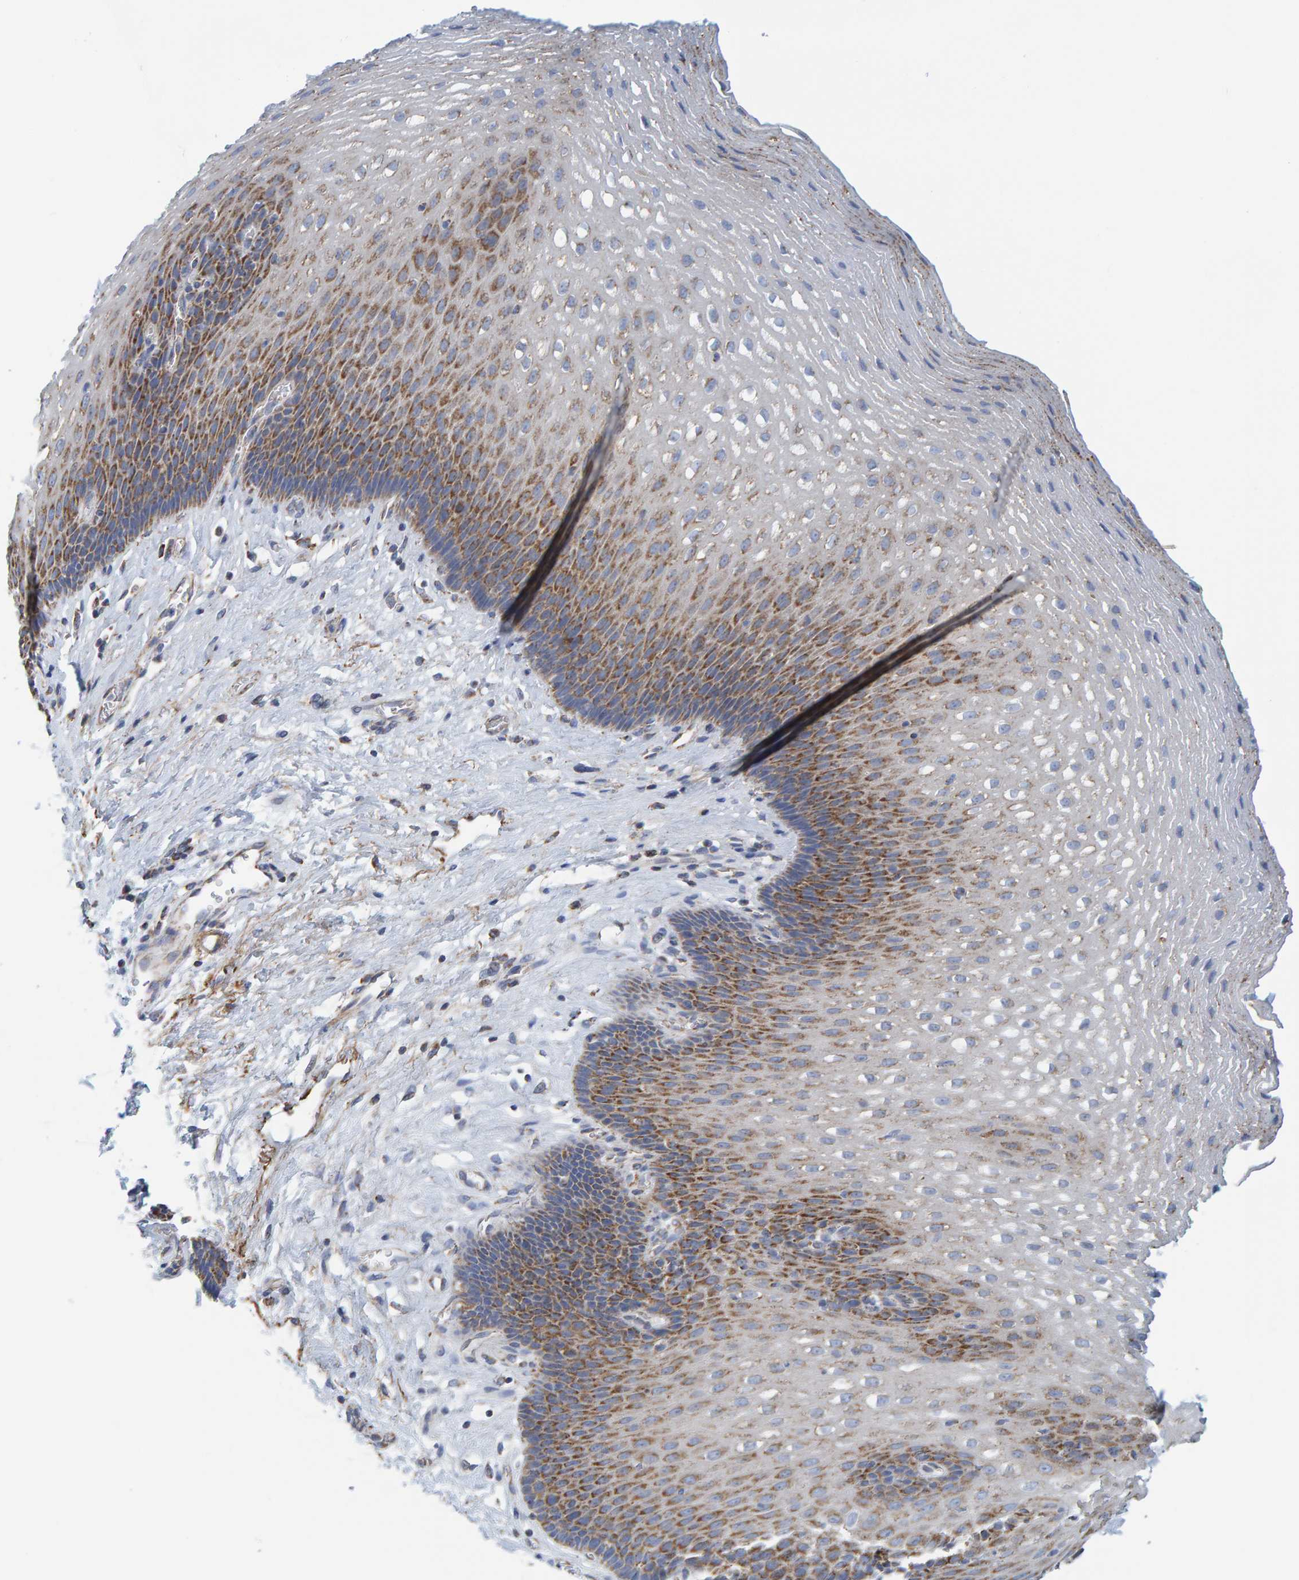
{"staining": {"intensity": "moderate", "quantity": "25%-75%", "location": "cytoplasmic/membranous"}, "tissue": "esophagus", "cell_type": "Squamous epithelial cells", "image_type": "normal", "snomed": [{"axis": "morphology", "description": "Normal tissue, NOS"}, {"axis": "topography", "description": "Esophagus"}], "caption": "IHC of unremarkable esophagus demonstrates medium levels of moderate cytoplasmic/membranous positivity in about 25%-75% of squamous epithelial cells.", "gene": "MRPS7", "patient": {"sex": "male", "age": 48}}